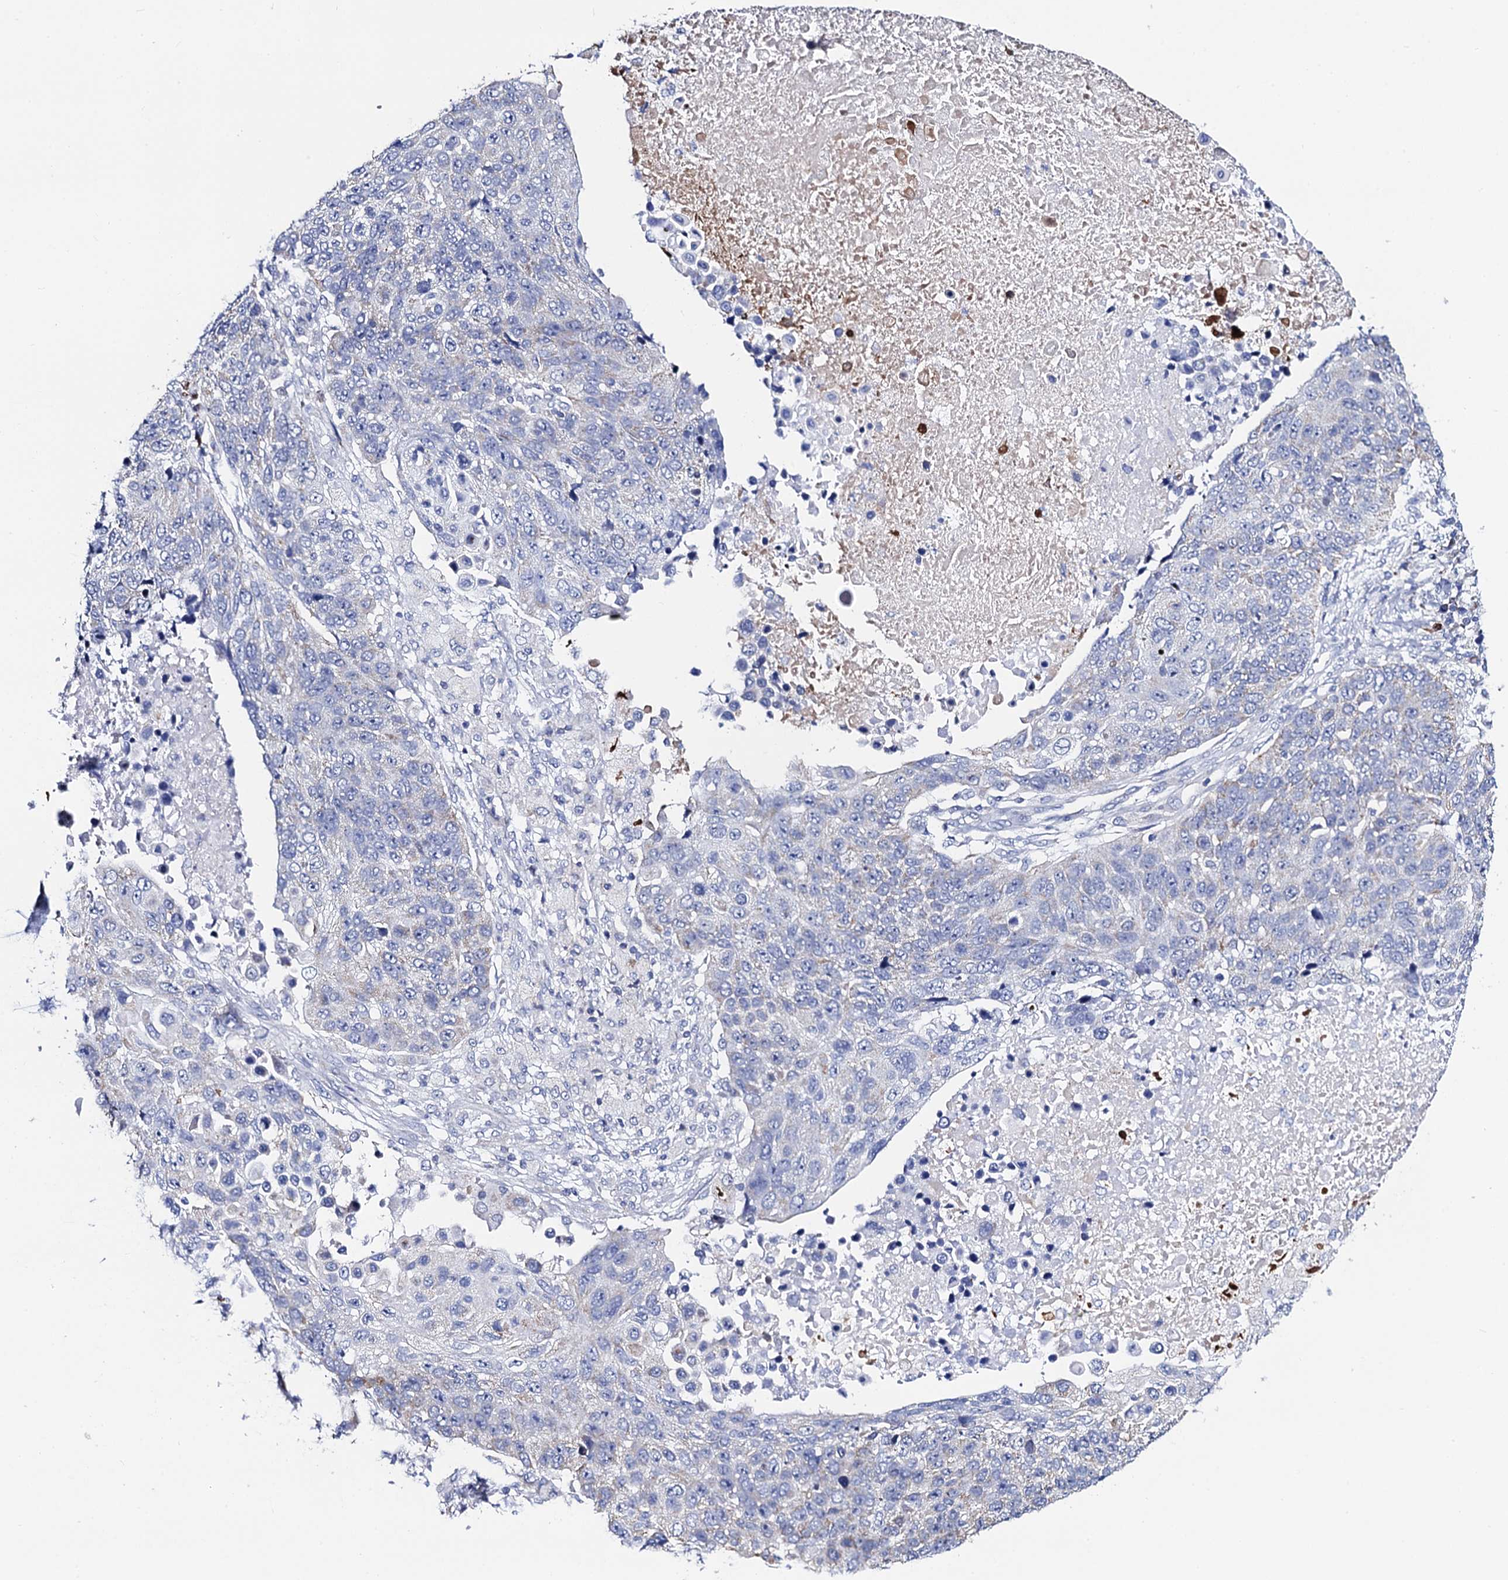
{"staining": {"intensity": "weak", "quantity": "<25%", "location": "cytoplasmic/membranous"}, "tissue": "lung cancer", "cell_type": "Tumor cells", "image_type": "cancer", "snomed": [{"axis": "morphology", "description": "Normal tissue, NOS"}, {"axis": "morphology", "description": "Squamous cell carcinoma, NOS"}, {"axis": "topography", "description": "Lymph node"}, {"axis": "topography", "description": "Lung"}], "caption": "Immunohistochemistry (IHC) image of neoplastic tissue: human lung cancer stained with DAB (3,3'-diaminobenzidine) exhibits no significant protein expression in tumor cells.", "gene": "ACADSB", "patient": {"sex": "male", "age": 66}}